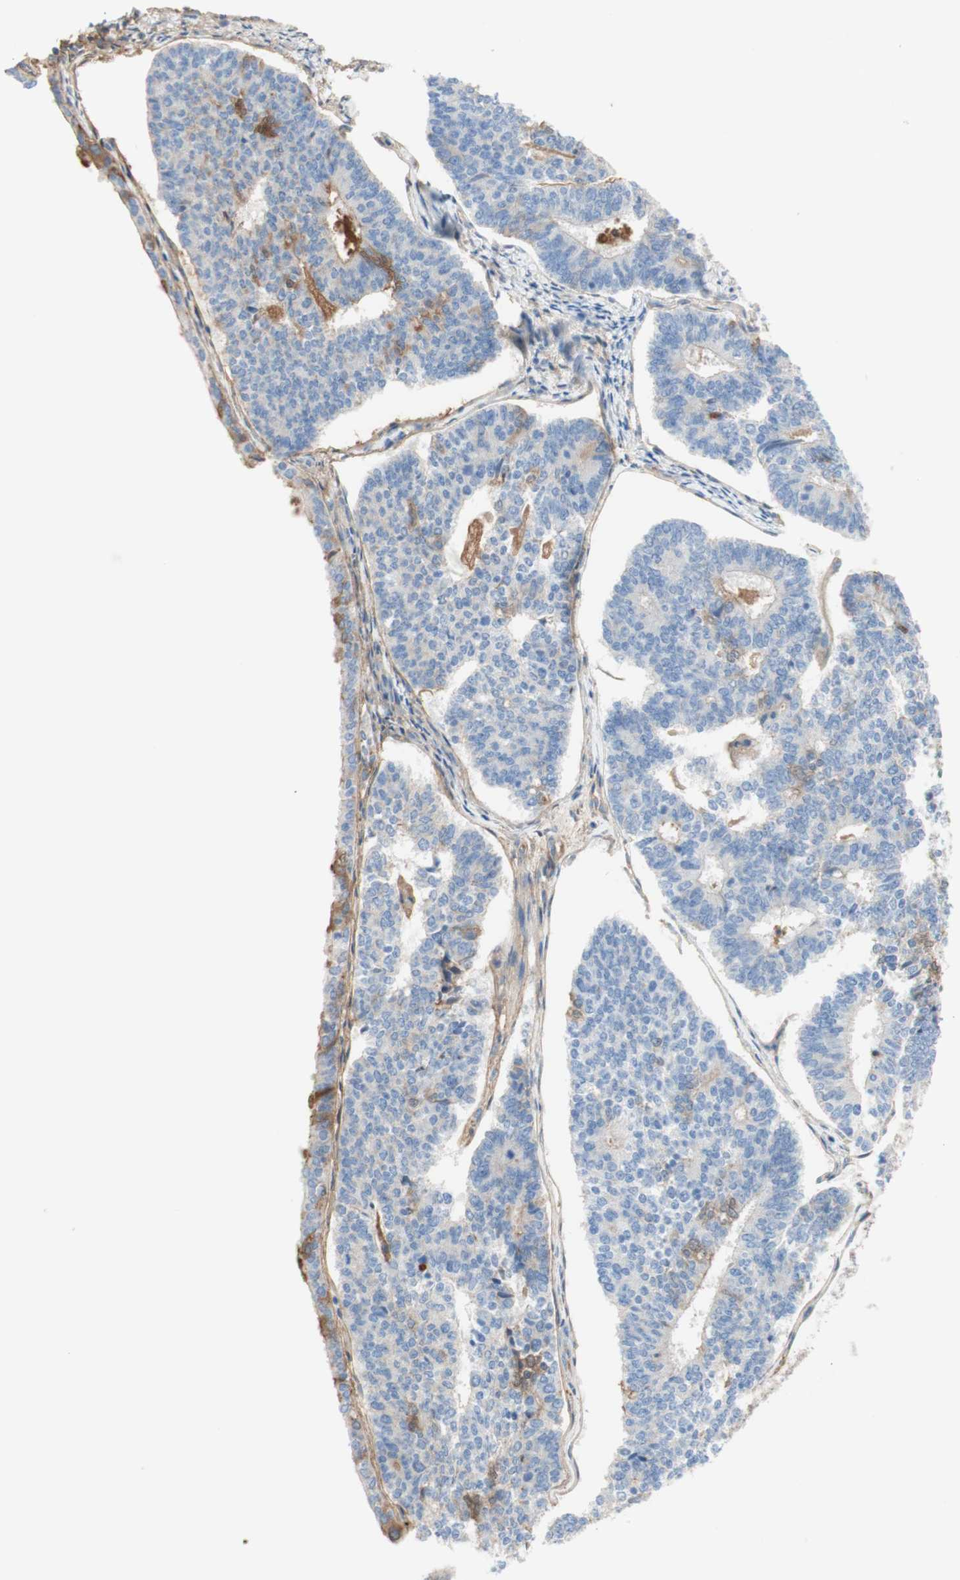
{"staining": {"intensity": "moderate", "quantity": "<25%", "location": "cytoplasmic/membranous"}, "tissue": "endometrial cancer", "cell_type": "Tumor cells", "image_type": "cancer", "snomed": [{"axis": "morphology", "description": "Adenocarcinoma, NOS"}, {"axis": "topography", "description": "Endometrium"}], "caption": "Endometrial adenocarcinoma stained with immunohistochemistry shows moderate cytoplasmic/membranous positivity in approximately <25% of tumor cells. Immunohistochemistry (ihc) stains the protein in brown and the nuclei are stained blue.", "gene": "KNG1", "patient": {"sex": "female", "age": 70}}